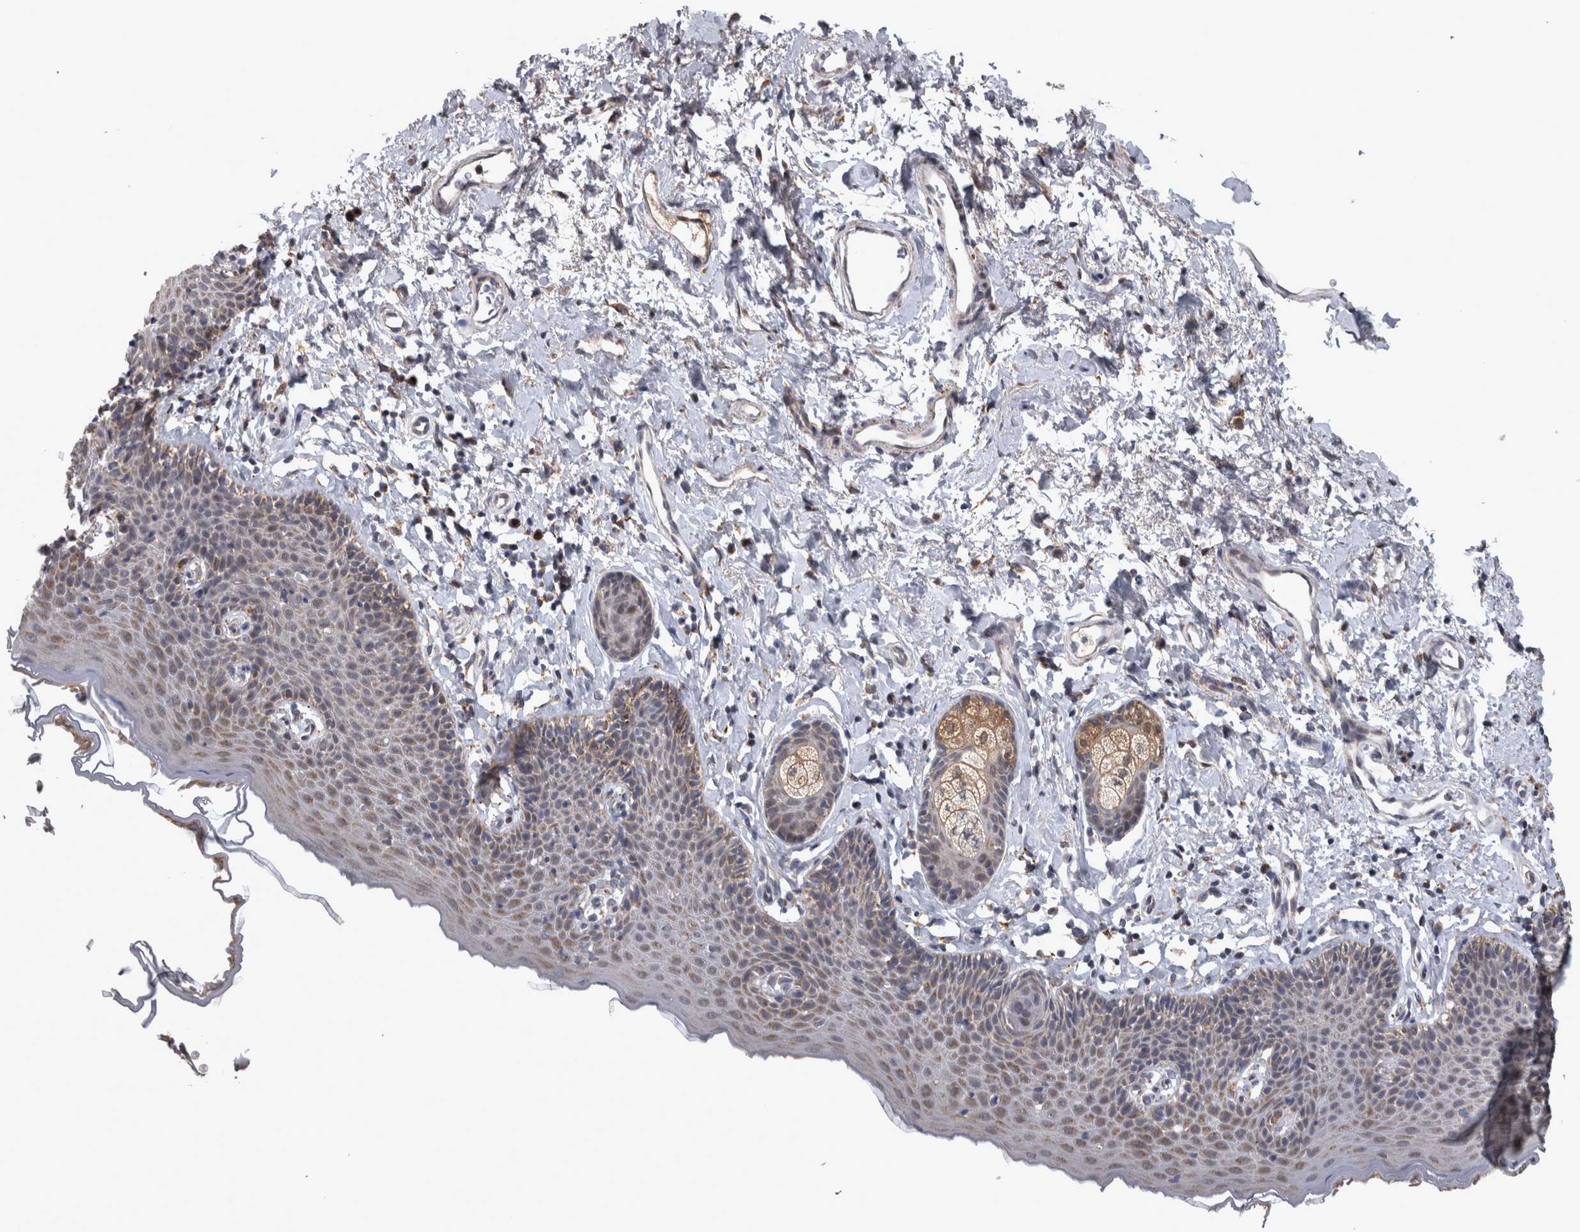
{"staining": {"intensity": "moderate", "quantity": "25%-75%", "location": "cytoplasmic/membranous"}, "tissue": "skin", "cell_type": "Epidermal cells", "image_type": "normal", "snomed": [{"axis": "morphology", "description": "Normal tissue, NOS"}, {"axis": "topography", "description": "Vulva"}], "caption": "Skin stained with DAB (3,3'-diaminobenzidine) immunohistochemistry (IHC) exhibits medium levels of moderate cytoplasmic/membranous expression in about 25%-75% of epidermal cells. The staining was performed using DAB (3,3'-diaminobenzidine) to visualize the protein expression in brown, while the nuclei were stained in blue with hematoxylin (Magnification: 20x).", "gene": "DBT", "patient": {"sex": "female", "age": 66}}